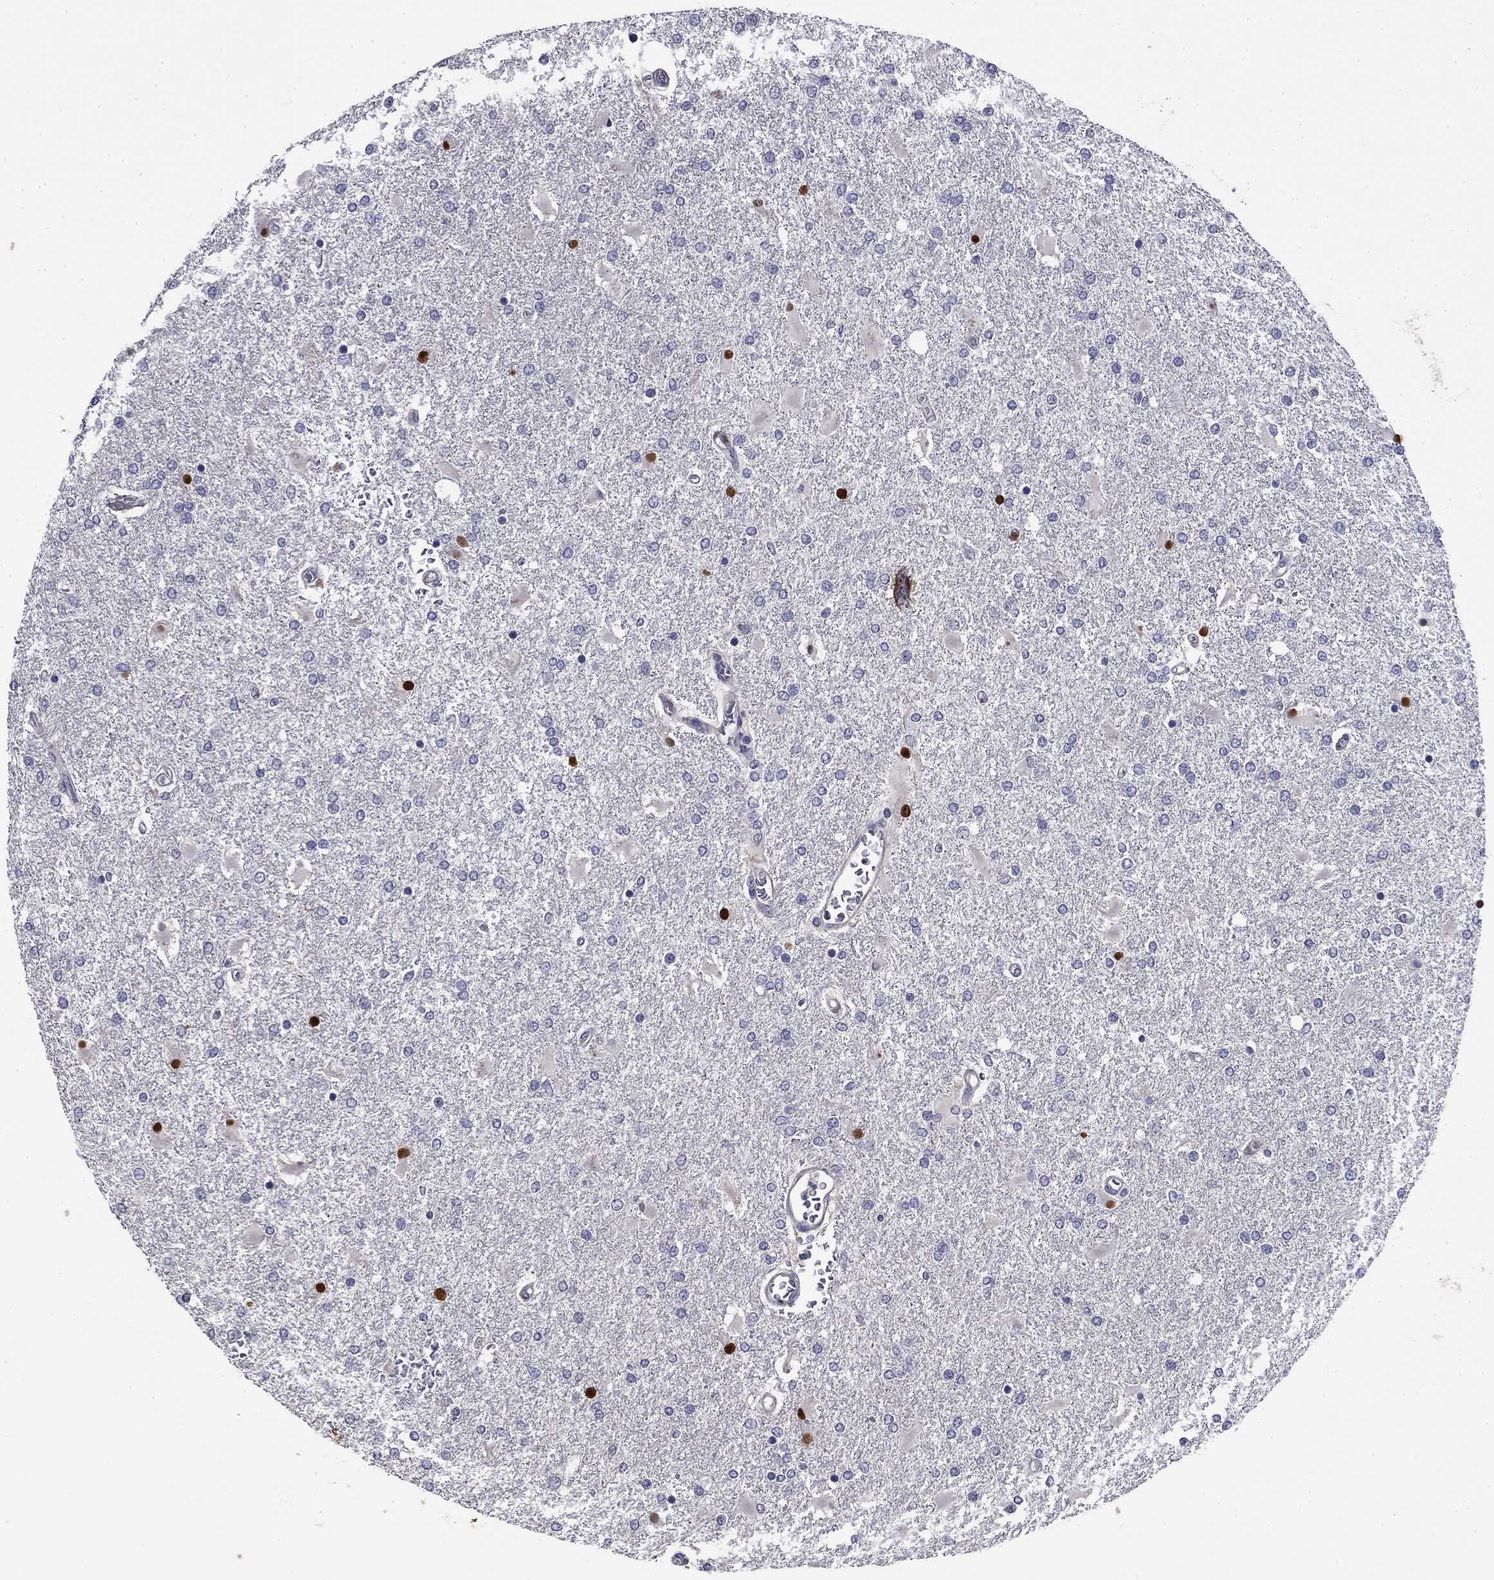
{"staining": {"intensity": "negative", "quantity": "none", "location": "none"}, "tissue": "glioma", "cell_type": "Tumor cells", "image_type": "cancer", "snomed": [{"axis": "morphology", "description": "Glioma, malignant, High grade"}, {"axis": "topography", "description": "Cerebral cortex"}], "caption": "Tumor cells show no significant protein positivity in malignant glioma (high-grade).", "gene": "COL2A1", "patient": {"sex": "male", "age": 79}}